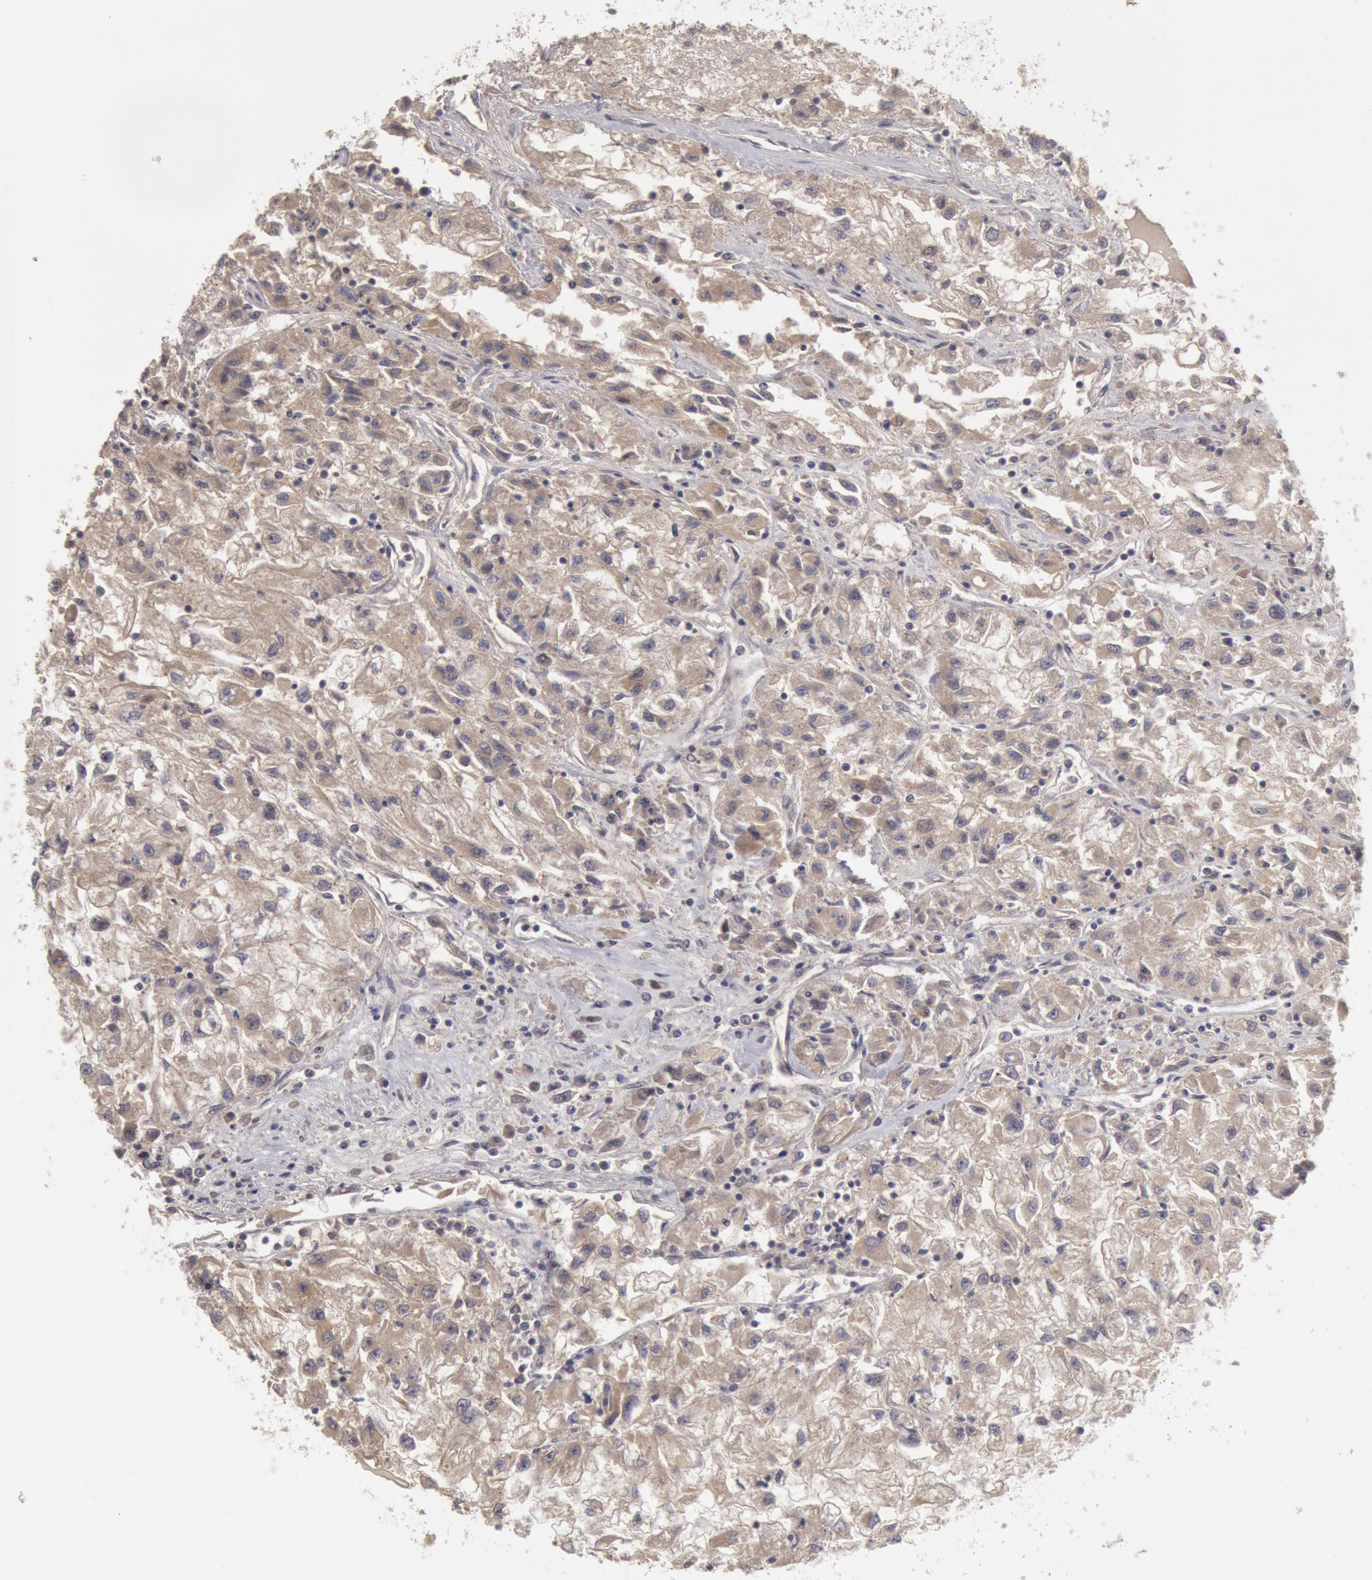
{"staining": {"intensity": "weak", "quantity": "25%-75%", "location": "cytoplasmic/membranous"}, "tissue": "renal cancer", "cell_type": "Tumor cells", "image_type": "cancer", "snomed": [{"axis": "morphology", "description": "Adenocarcinoma, NOS"}, {"axis": "topography", "description": "Kidney"}], "caption": "Immunohistochemistry (IHC) photomicrograph of neoplastic tissue: human renal adenocarcinoma stained using IHC exhibits low levels of weak protein expression localized specifically in the cytoplasmic/membranous of tumor cells, appearing as a cytoplasmic/membranous brown color.", "gene": "ZFP36L1", "patient": {"sex": "male", "age": 59}}